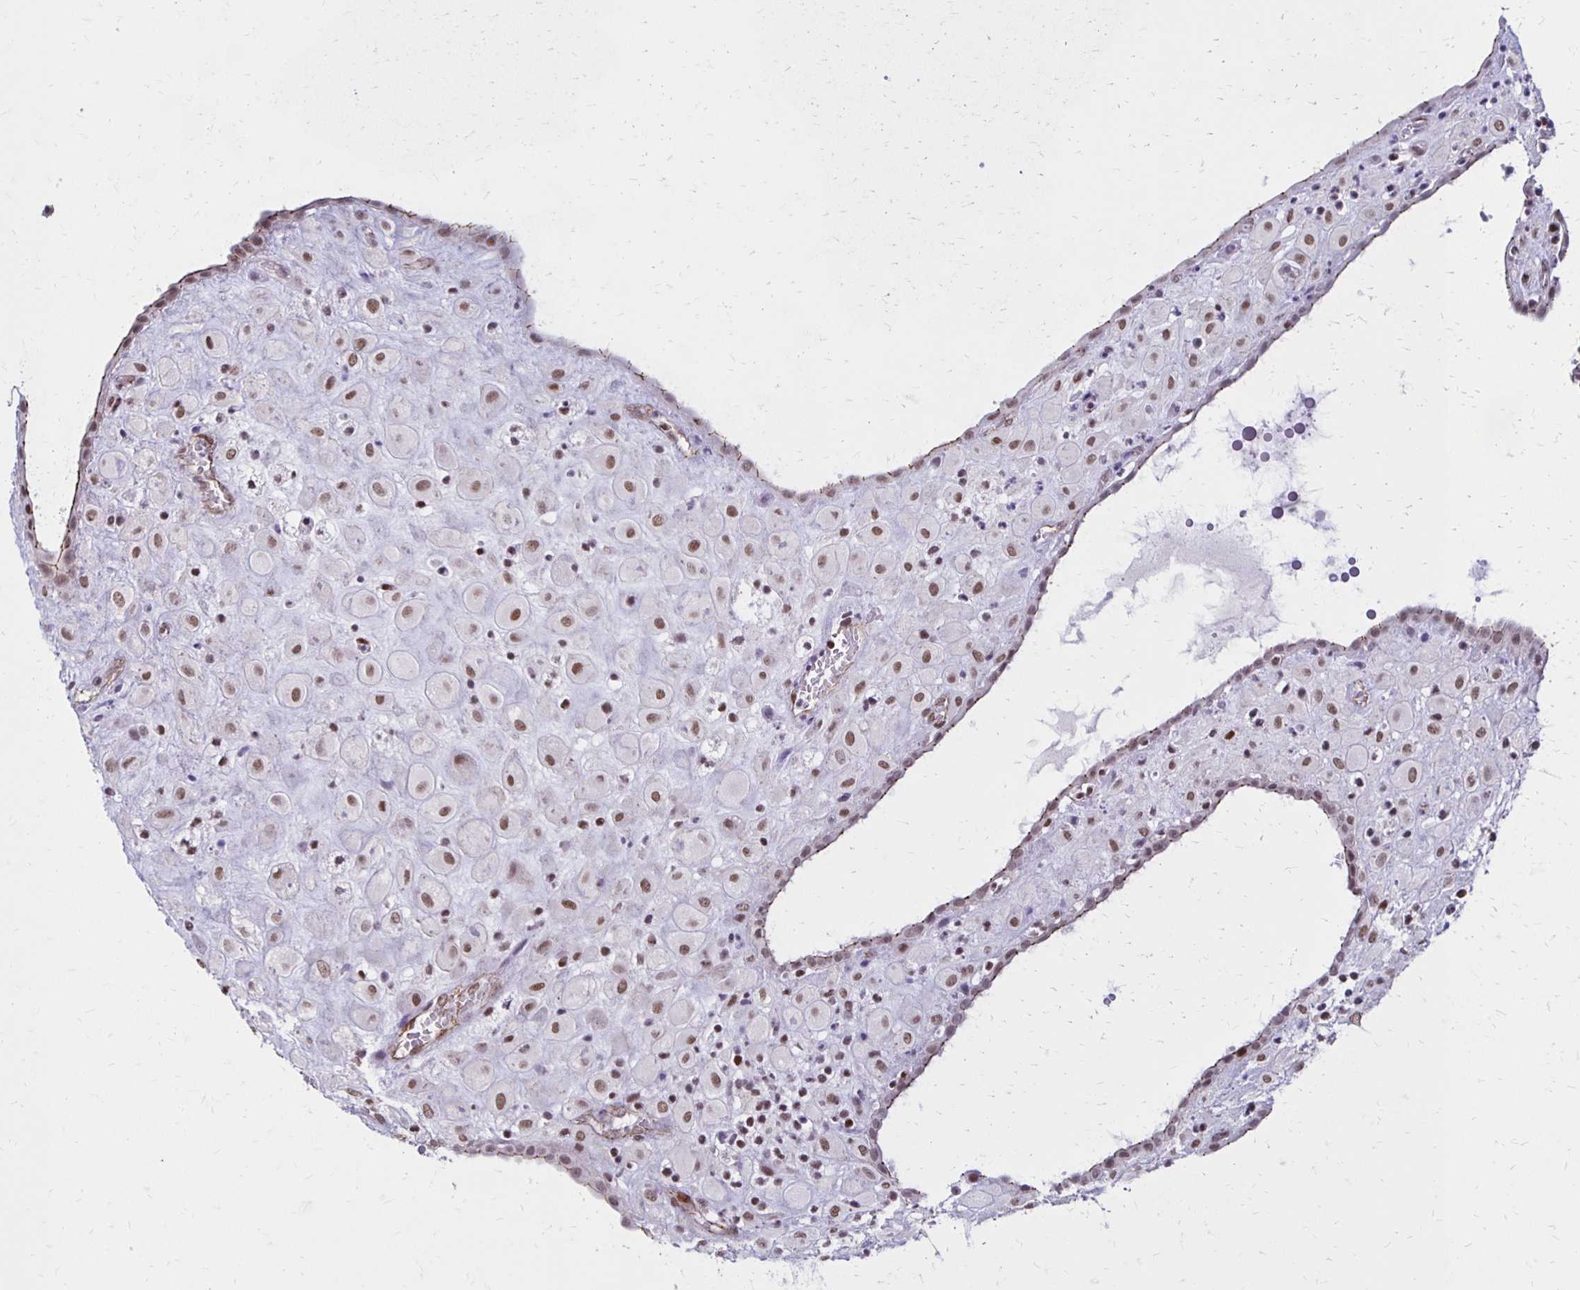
{"staining": {"intensity": "moderate", "quantity": ">75%", "location": "nuclear"}, "tissue": "placenta", "cell_type": "Decidual cells", "image_type": "normal", "snomed": [{"axis": "morphology", "description": "Normal tissue, NOS"}, {"axis": "topography", "description": "Placenta"}], "caption": "Unremarkable placenta shows moderate nuclear positivity in approximately >75% of decidual cells.", "gene": "DDB2", "patient": {"sex": "female", "age": 24}}